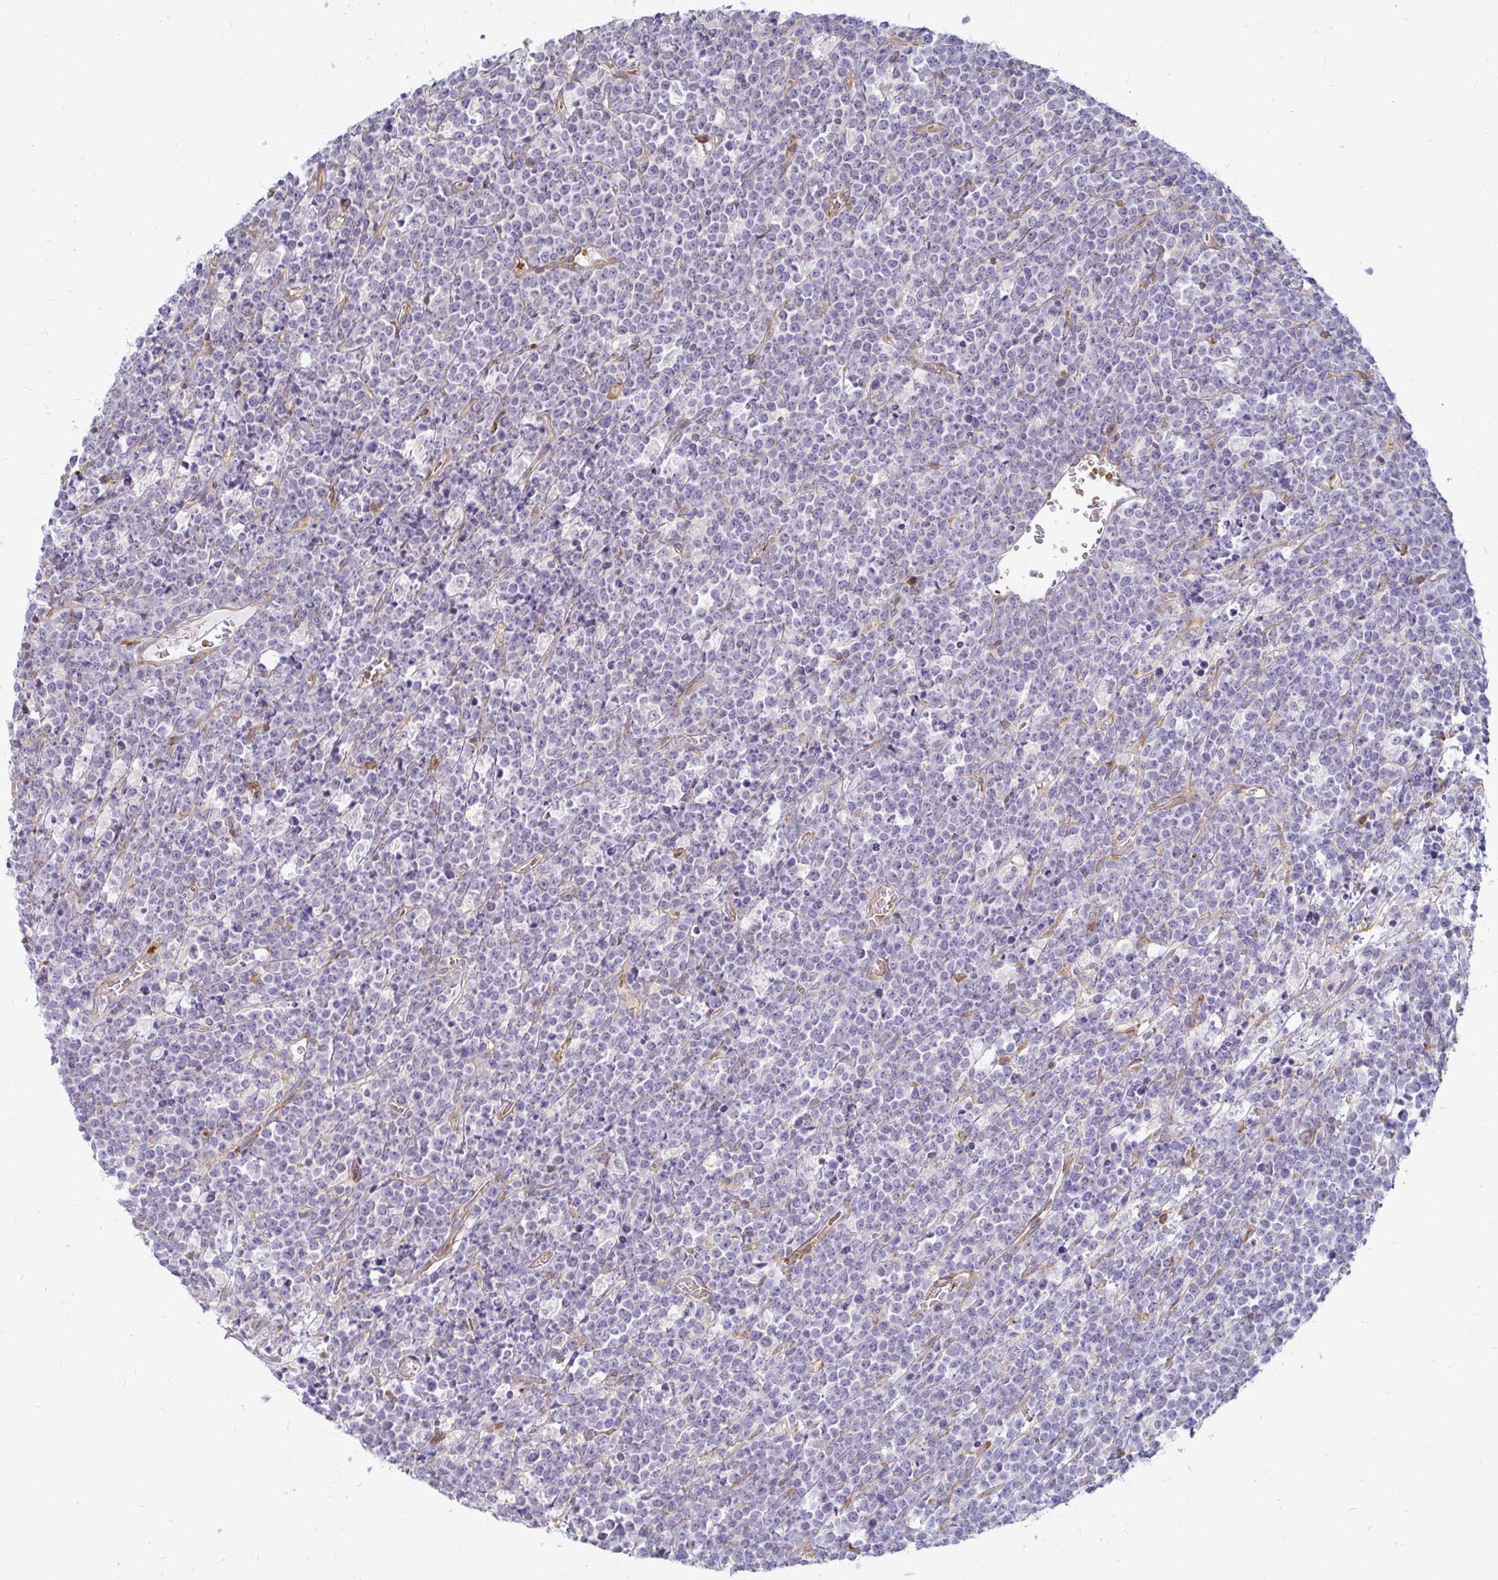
{"staining": {"intensity": "negative", "quantity": "none", "location": "none"}, "tissue": "lymphoma", "cell_type": "Tumor cells", "image_type": "cancer", "snomed": [{"axis": "morphology", "description": "Malignant lymphoma, non-Hodgkin's type, High grade"}, {"axis": "topography", "description": "Ovary"}], "caption": "Immunohistochemical staining of human lymphoma reveals no significant positivity in tumor cells.", "gene": "CAST", "patient": {"sex": "female", "age": 56}}